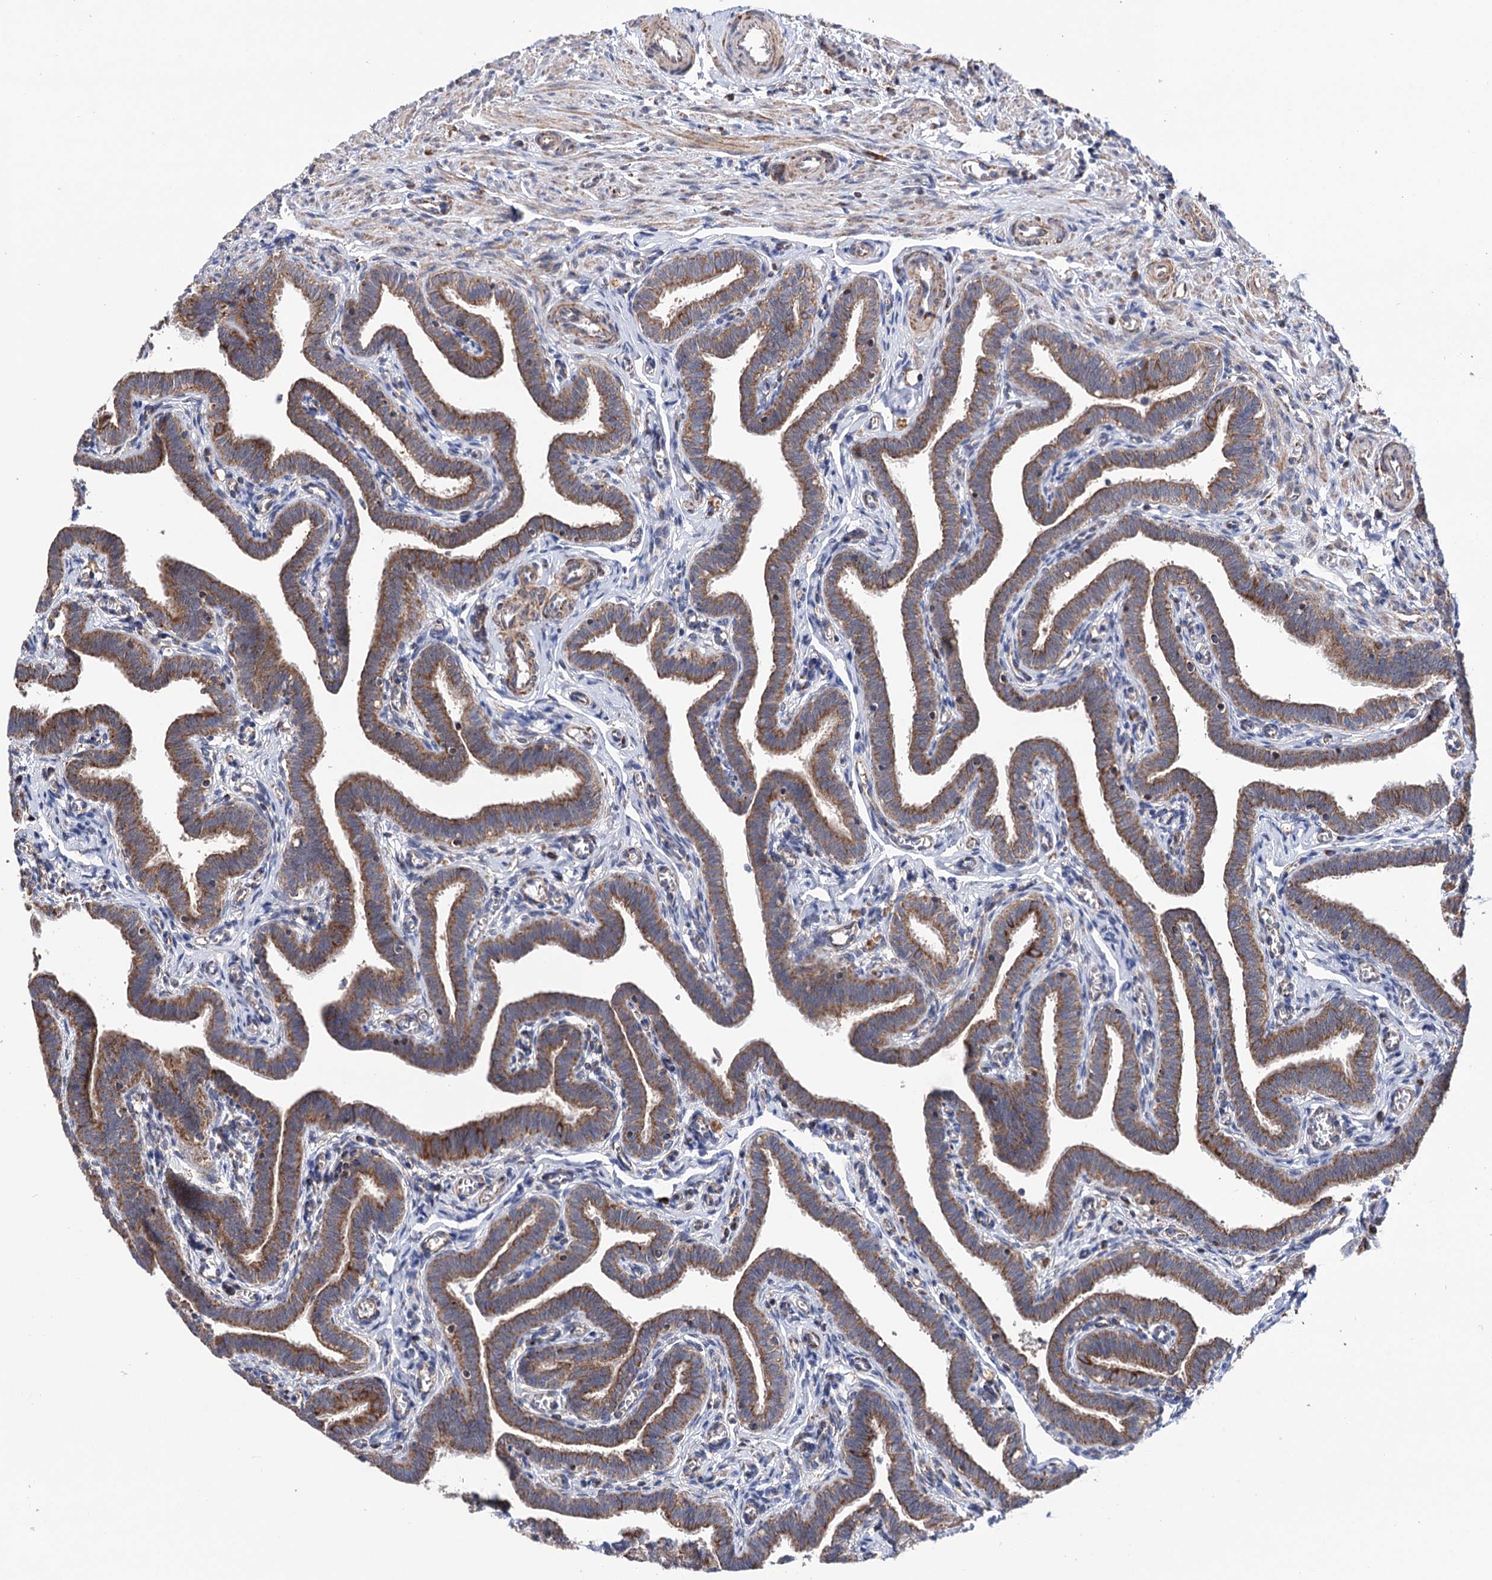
{"staining": {"intensity": "moderate", "quantity": ">75%", "location": "cytoplasmic/membranous"}, "tissue": "fallopian tube", "cell_type": "Glandular cells", "image_type": "normal", "snomed": [{"axis": "morphology", "description": "Normal tissue, NOS"}, {"axis": "topography", "description": "Fallopian tube"}], "caption": "Glandular cells demonstrate medium levels of moderate cytoplasmic/membranous staining in about >75% of cells in benign human fallopian tube.", "gene": "SUCLA2", "patient": {"sex": "female", "age": 36}}